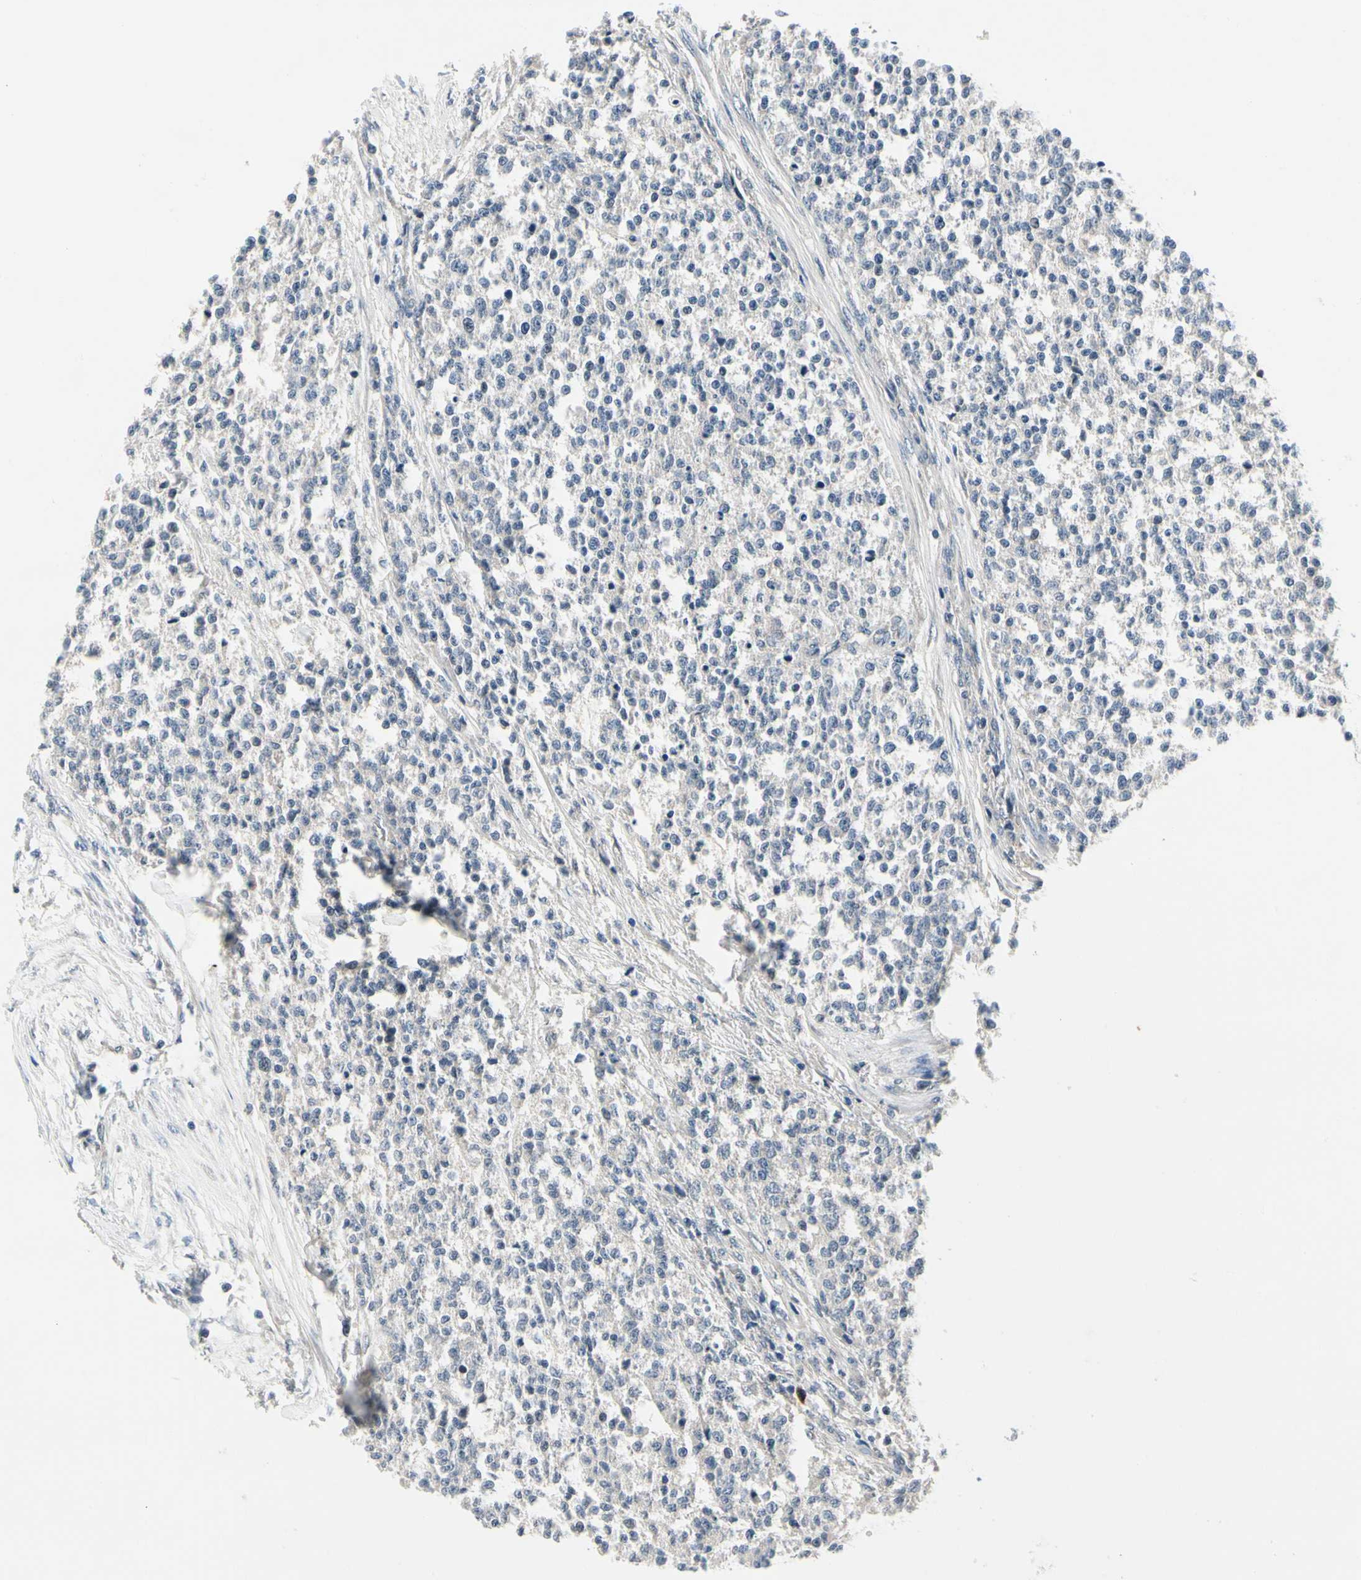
{"staining": {"intensity": "negative", "quantity": "none", "location": "none"}, "tissue": "testis cancer", "cell_type": "Tumor cells", "image_type": "cancer", "snomed": [{"axis": "morphology", "description": "Seminoma, NOS"}, {"axis": "topography", "description": "Testis"}], "caption": "Protein analysis of testis cancer (seminoma) exhibits no significant staining in tumor cells.", "gene": "SELENOK", "patient": {"sex": "male", "age": 59}}